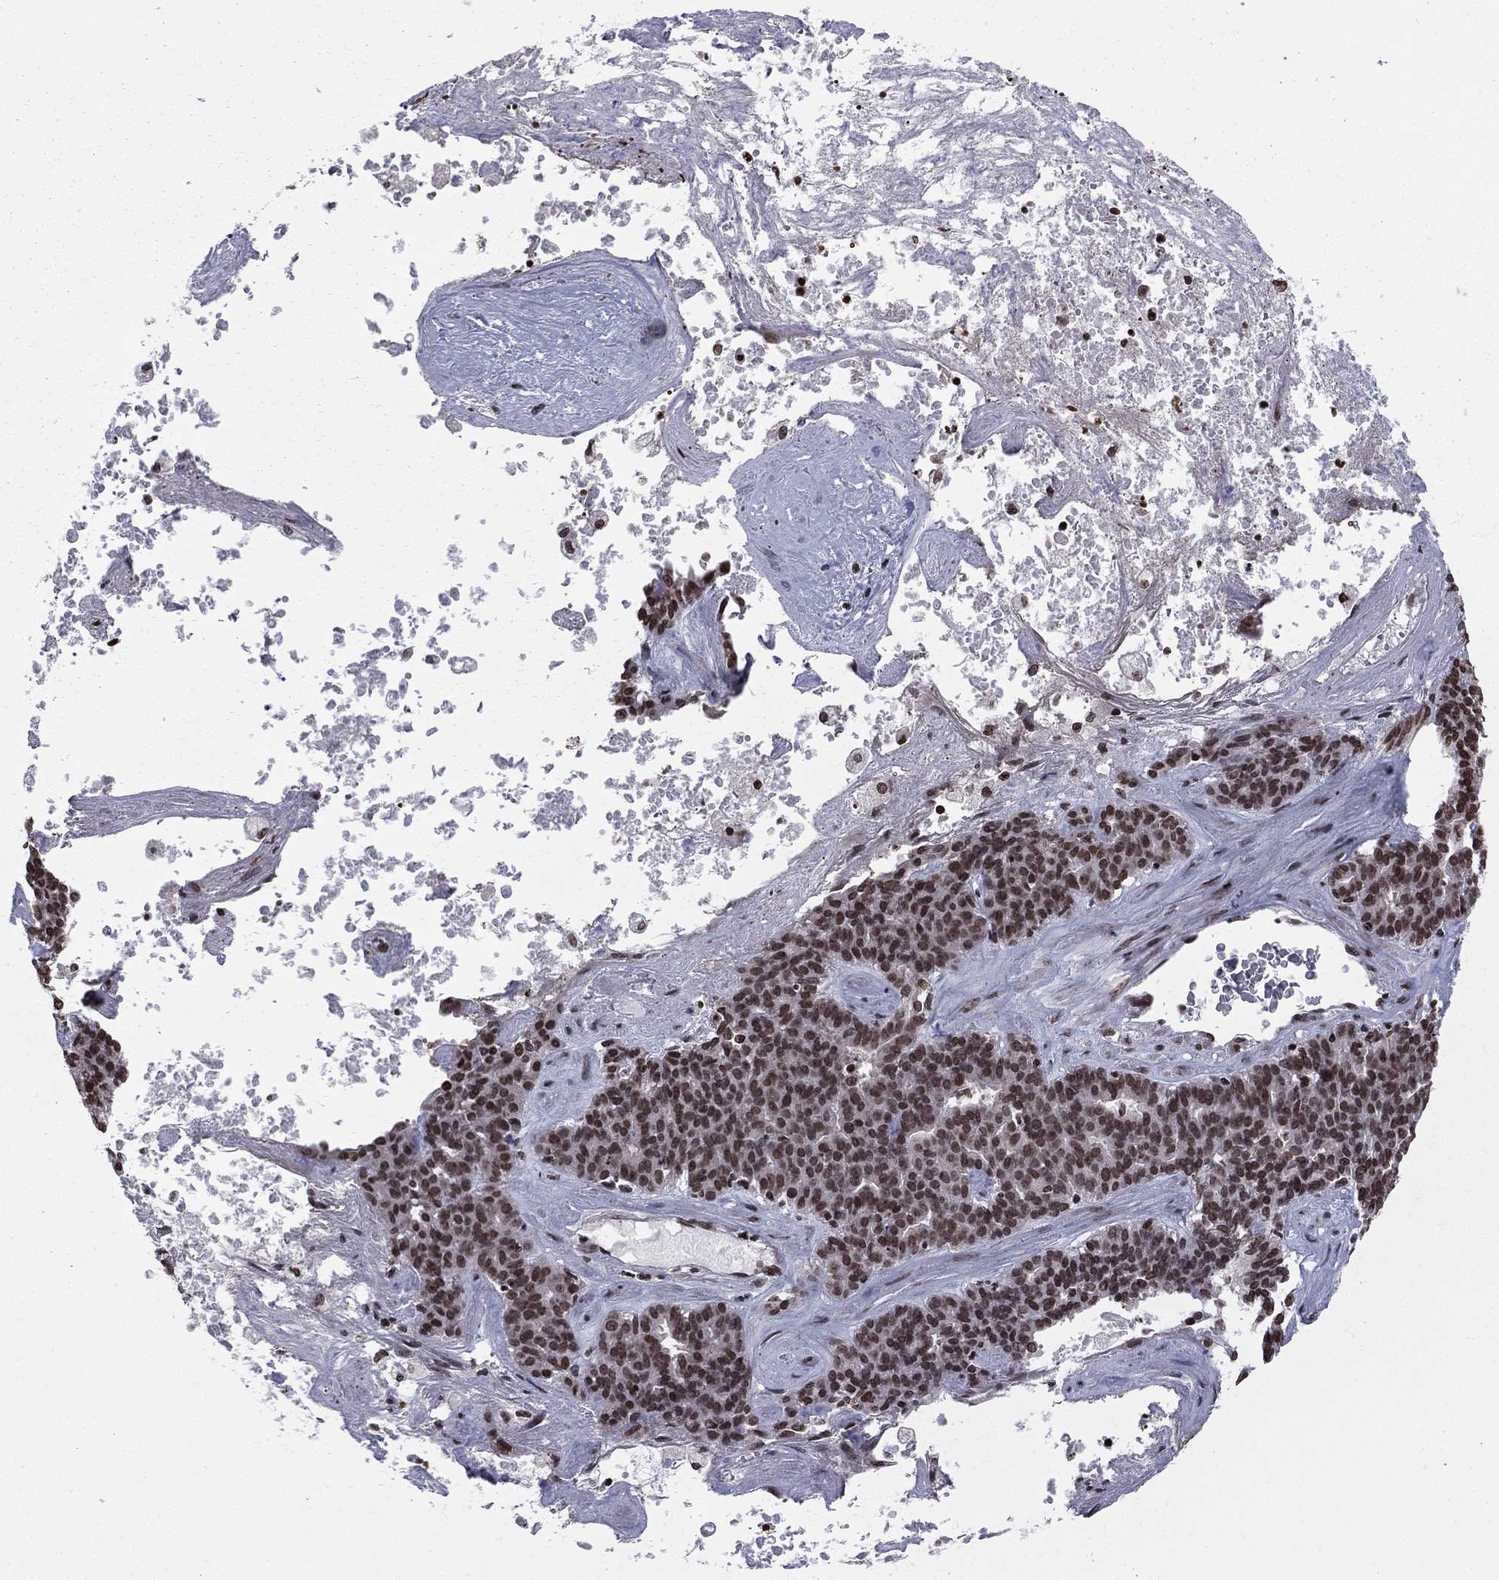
{"staining": {"intensity": "strong", "quantity": "25%-75%", "location": "nuclear"}, "tissue": "liver cancer", "cell_type": "Tumor cells", "image_type": "cancer", "snomed": [{"axis": "morphology", "description": "Cholangiocarcinoma"}, {"axis": "topography", "description": "Liver"}], "caption": "Tumor cells reveal high levels of strong nuclear staining in approximately 25%-75% of cells in liver cancer.", "gene": "RFX7", "patient": {"sex": "female", "age": 47}}